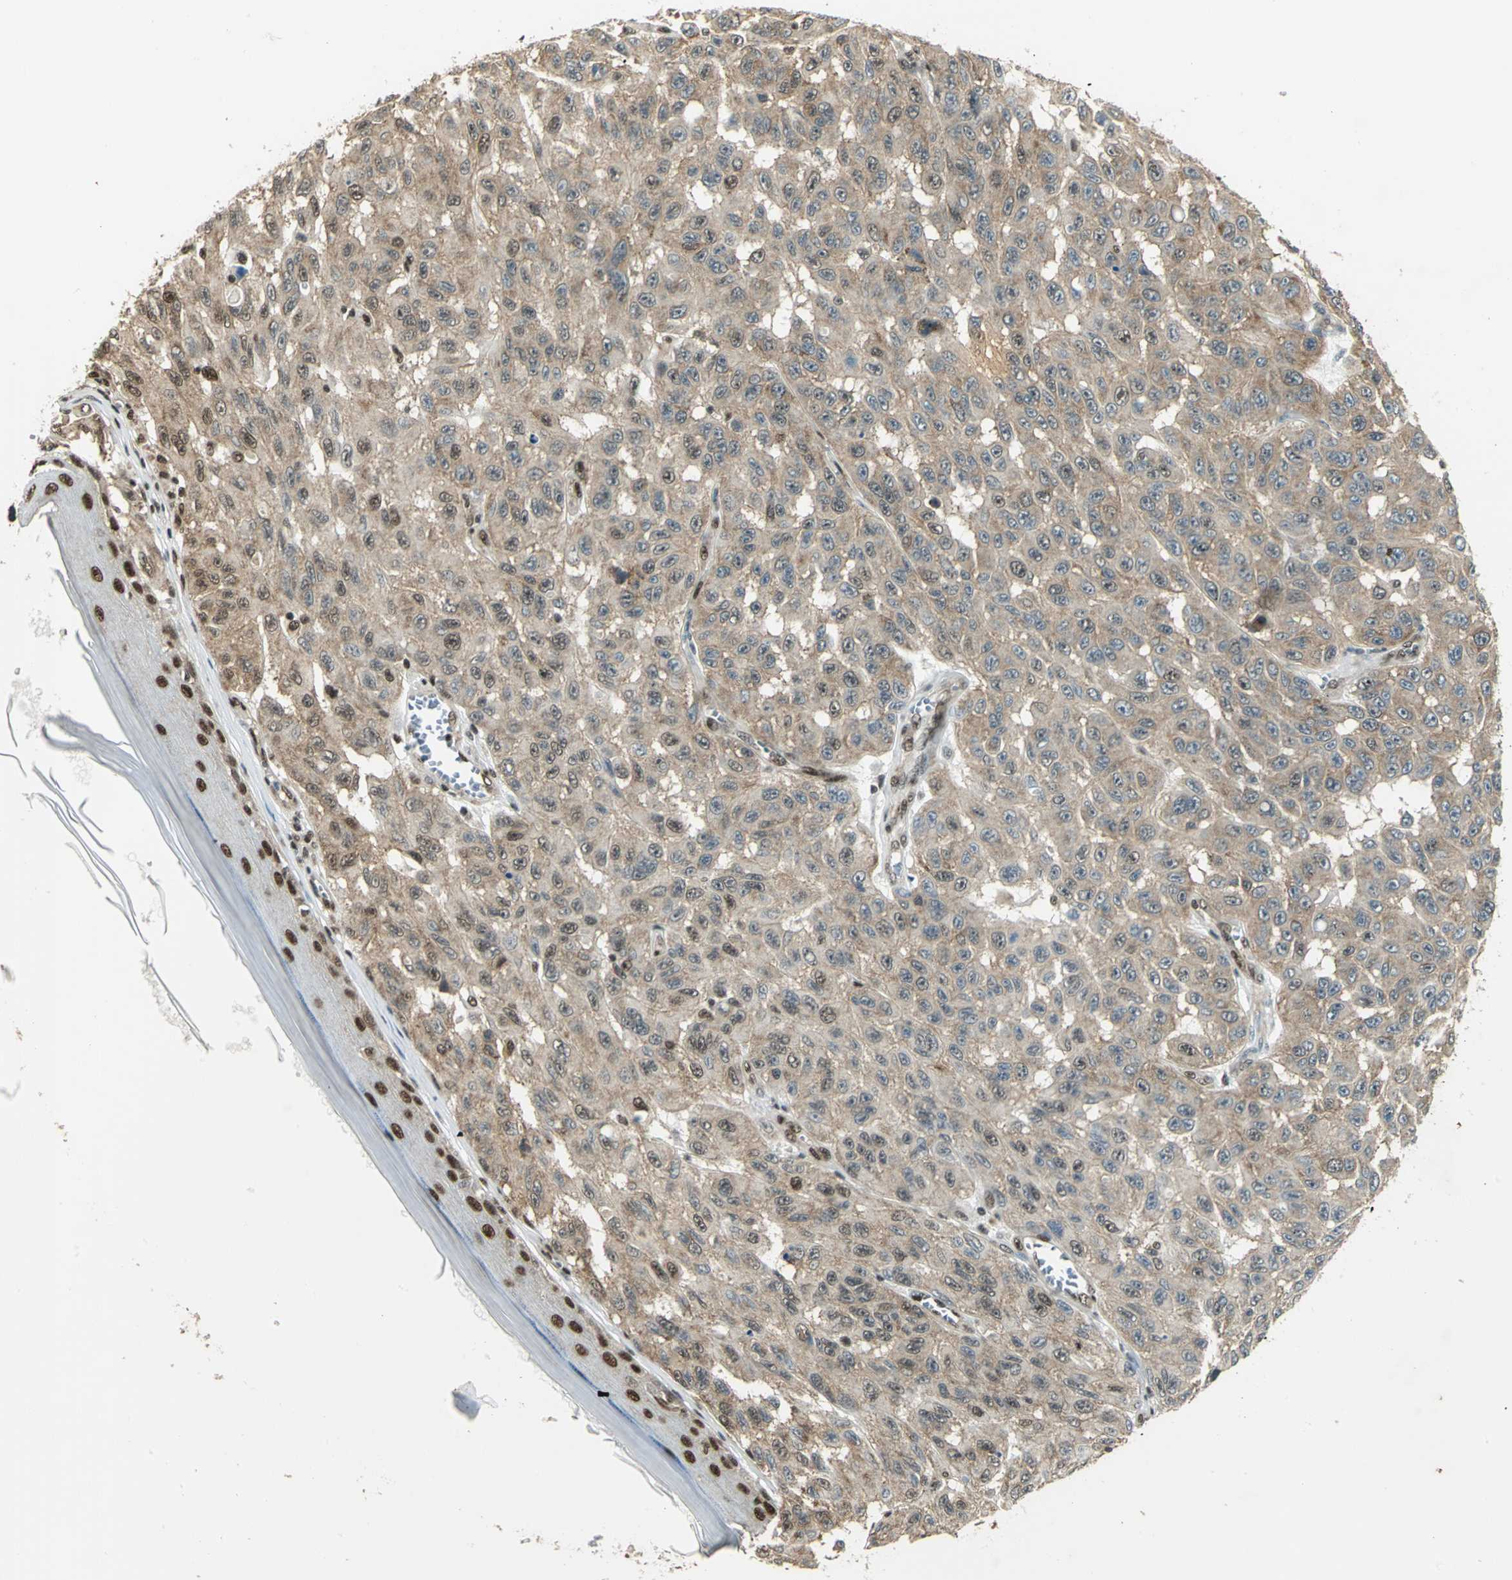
{"staining": {"intensity": "moderate", "quantity": "25%-75%", "location": "cytoplasmic/membranous,nuclear"}, "tissue": "melanoma", "cell_type": "Tumor cells", "image_type": "cancer", "snomed": [{"axis": "morphology", "description": "Malignant melanoma, NOS"}, {"axis": "topography", "description": "Skin"}], "caption": "Protein staining of melanoma tissue shows moderate cytoplasmic/membranous and nuclear positivity in approximately 25%-75% of tumor cells.", "gene": "DDX5", "patient": {"sex": "male", "age": 30}}